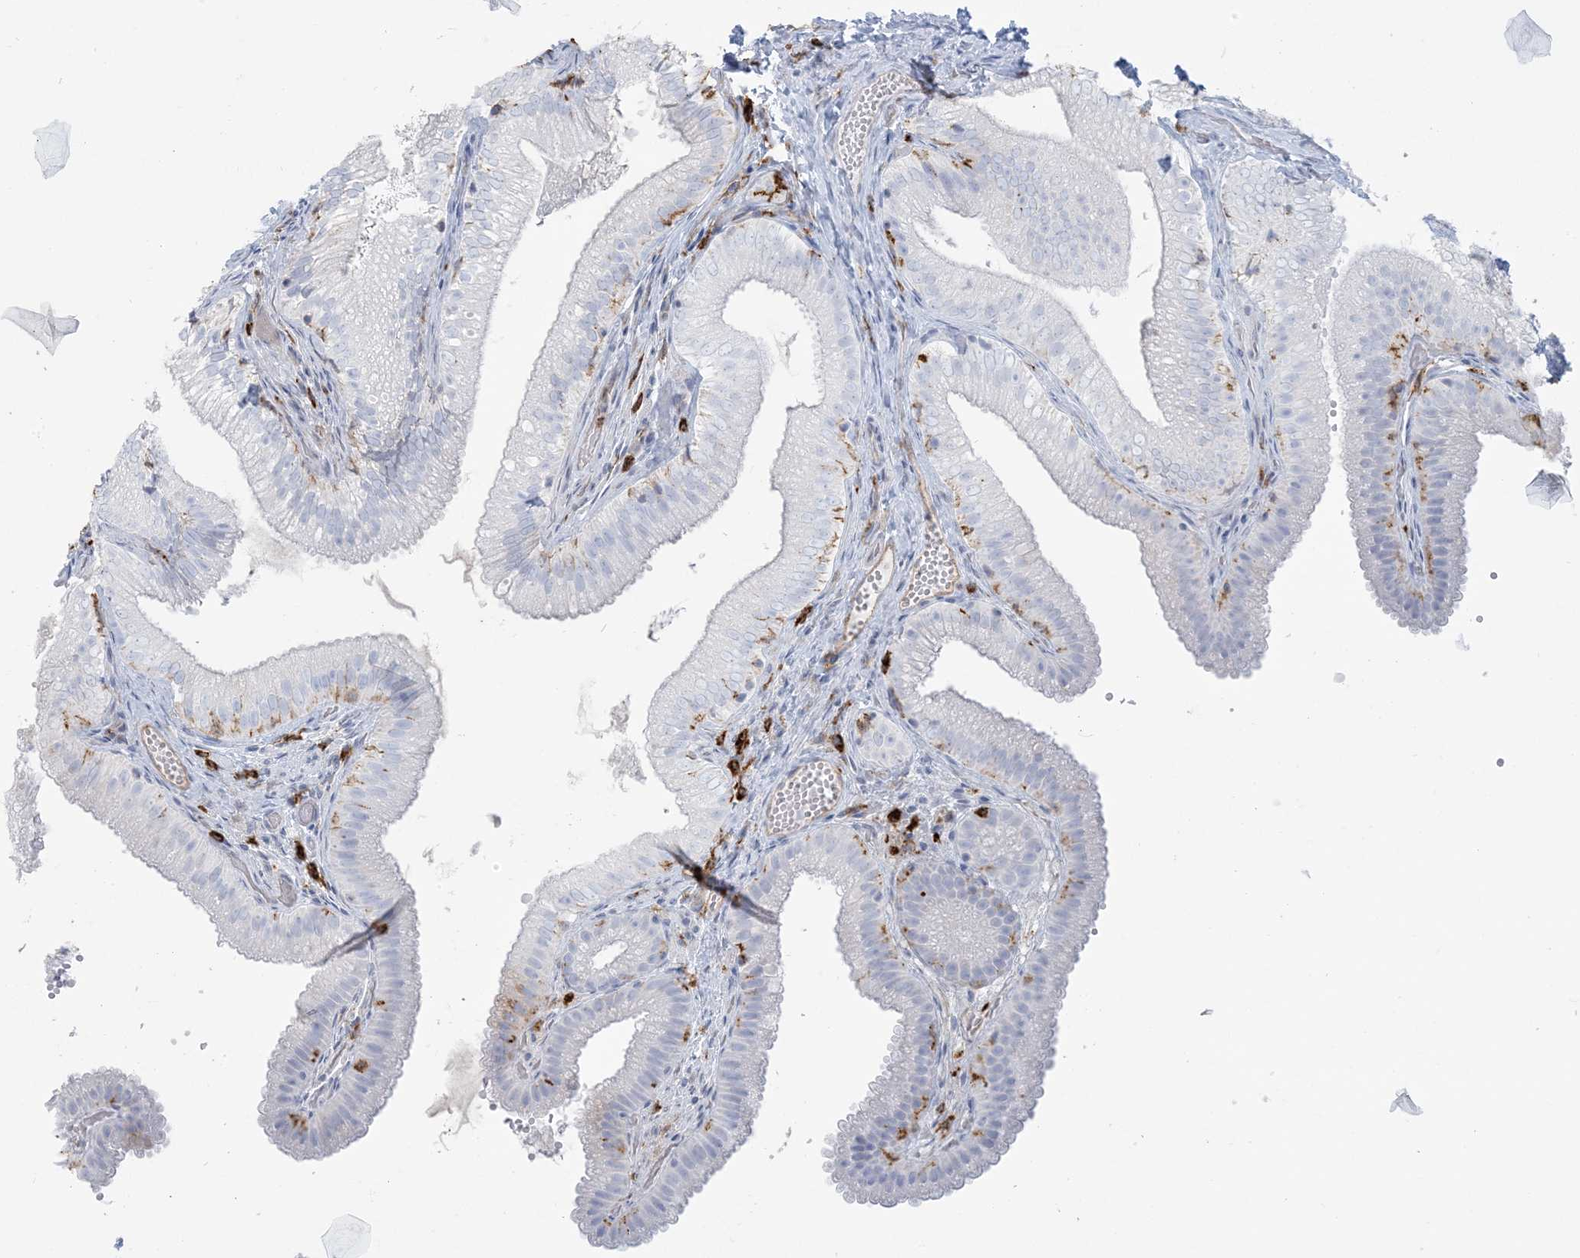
{"staining": {"intensity": "weak", "quantity": "<25%", "location": "cytoplasmic/membranous"}, "tissue": "gallbladder", "cell_type": "Glandular cells", "image_type": "normal", "snomed": [{"axis": "morphology", "description": "Normal tissue, NOS"}, {"axis": "topography", "description": "Gallbladder"}], "caption": "Glandular cells are negative for brown protein staining in benign gallbladder. (DAB (3,3'-diaminobenzidine) immunohistochemistry (IHC) with hematoxylin counter stain).", "gene": "HLA", "patient": {"sex": "female", "age": 30}}